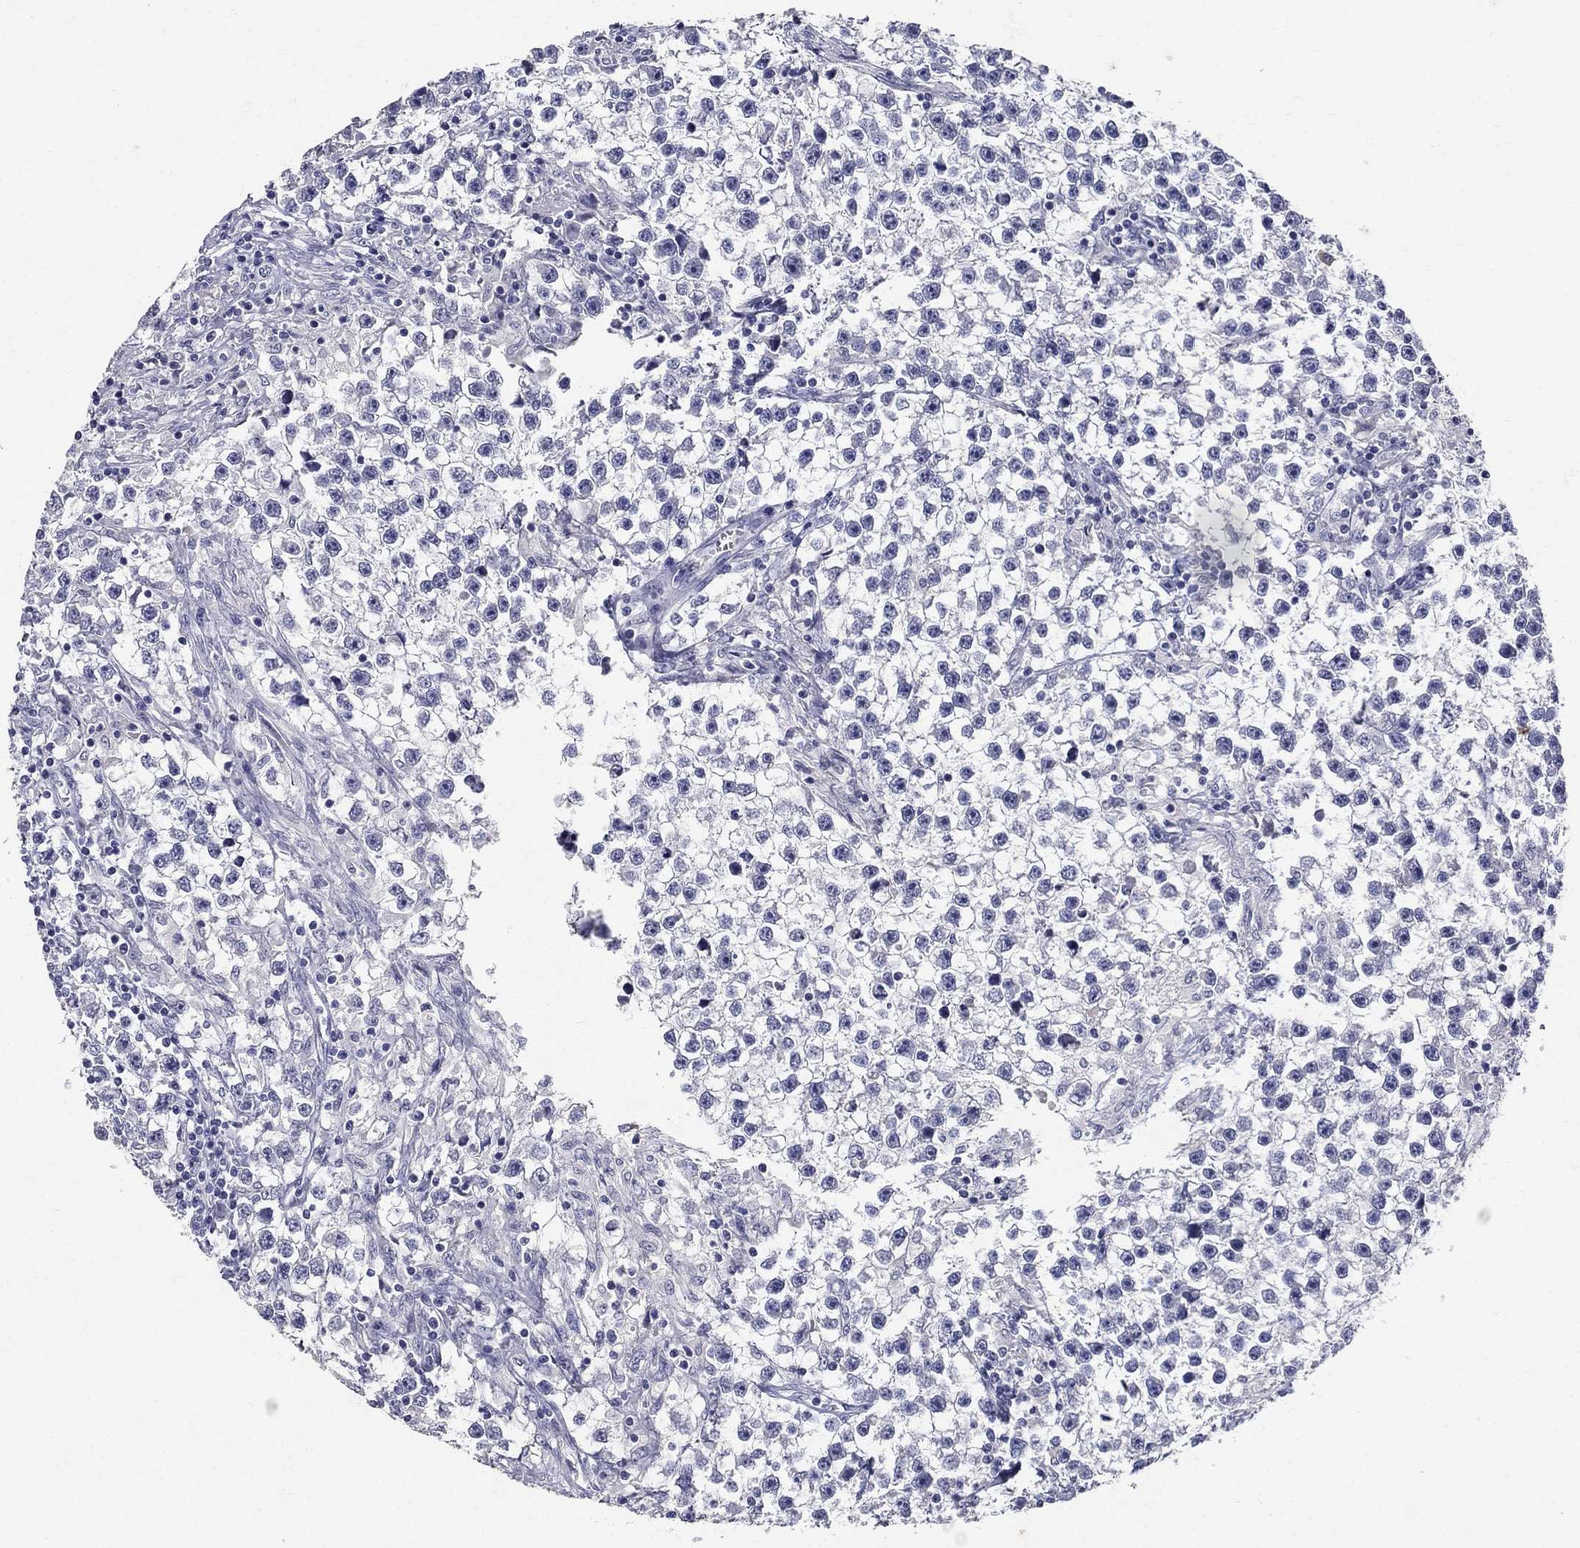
{"staining": {"intensity": "negative", "quantity": "none", "location": "none"}, "tissue": "testis cancer", "cell_type": "Tumor cells", "image_type": "cancer", "snomed": [{"axis": "morphology", "description": "Seminoma, NOS"}, {"axis": "topography", "description": "Testis"}], "caption": "IHC histopathology image of human testis seminoma stained for a protein (brown), which displays no staining in tumor cells.", "gene": "POMC", "patient": {"sex": "male", "age": 59}}